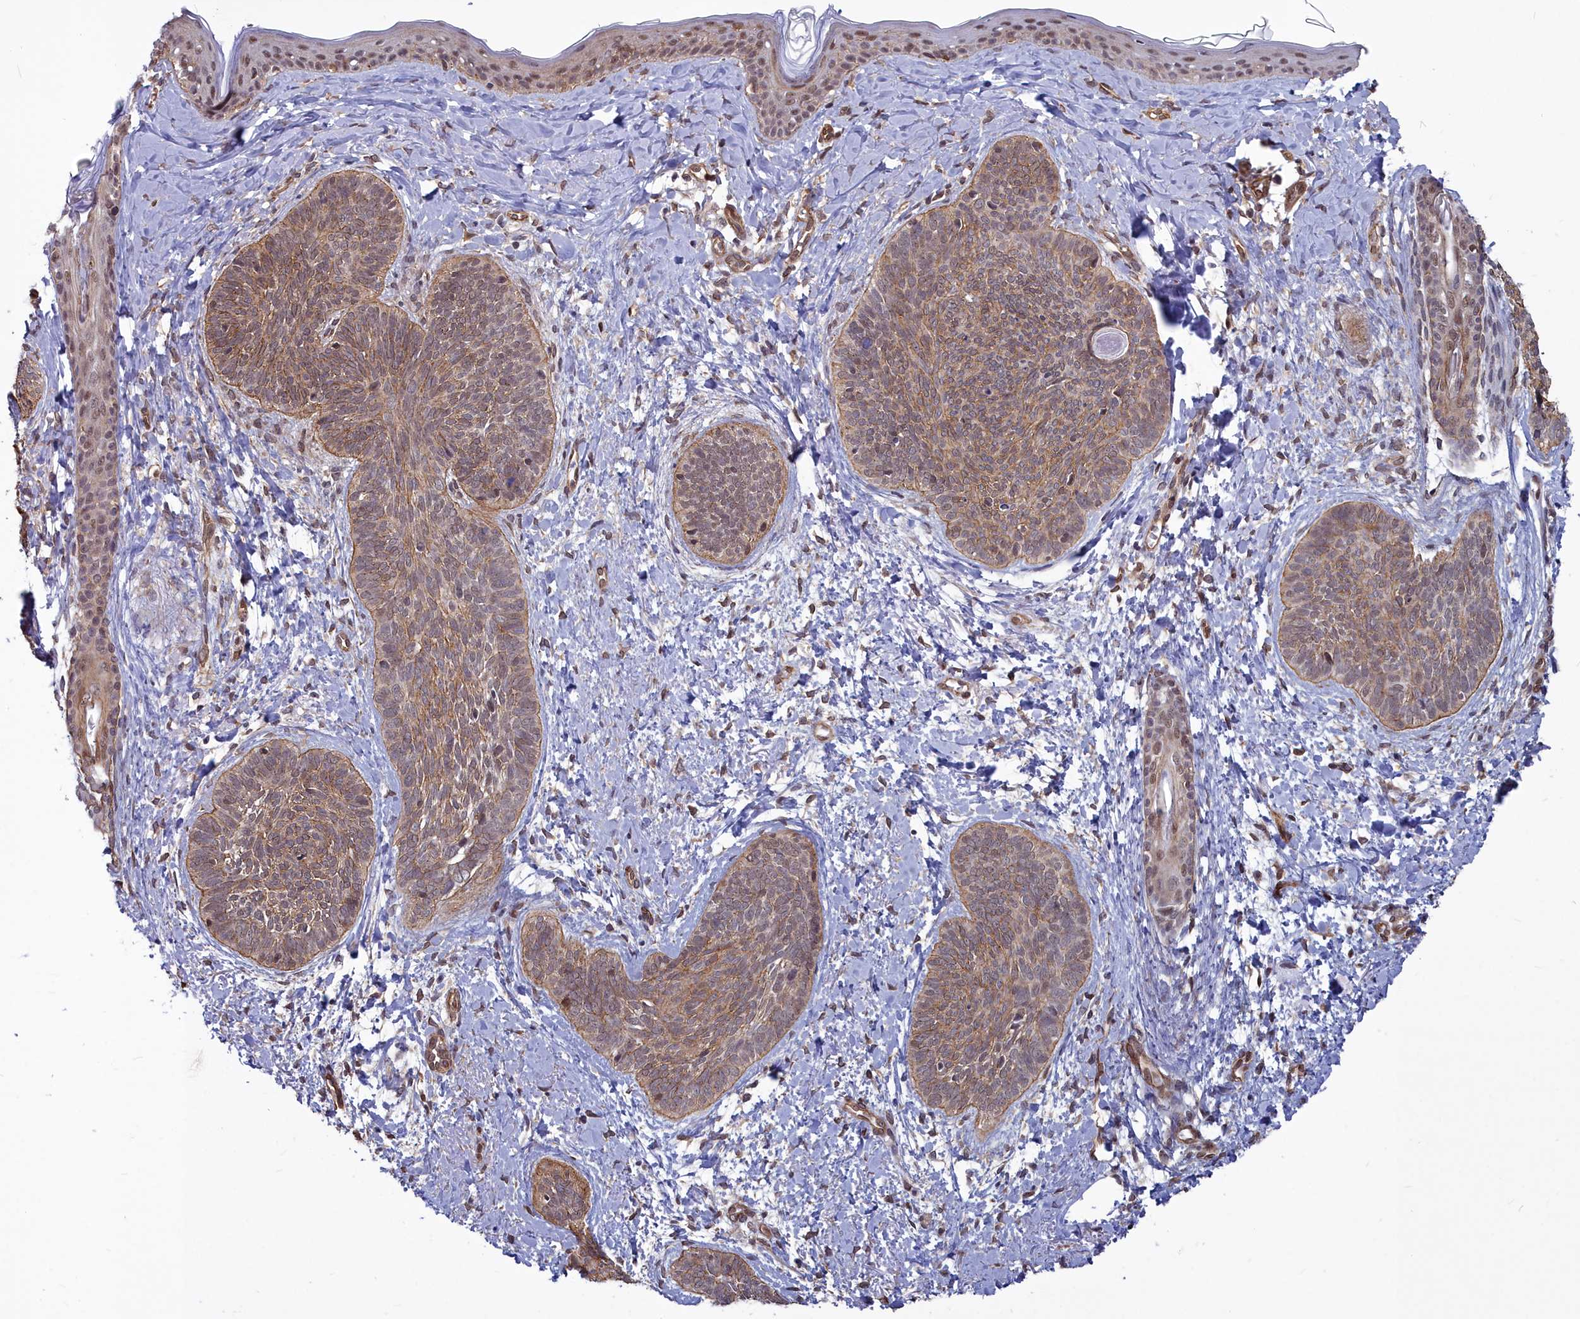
{"staining": {"intensity": "moderate", "quantity": ">75%", "location": "cytoplasmic/membranous"}, "tissue": "skin cancer", "cell_type": "Tumor cells", "image_type": "cancer", "snomed": [{"axis": "morphology", "description": "Basal cell carcinoma"}, {"axis": "topography", "description": "Skin"}], "caption": "Skin cancer stained with a protein marker demonstrates moderate staining in tumor cells.", "gene": "YJU2", "patient": {"sex": "female", "age": 81}}